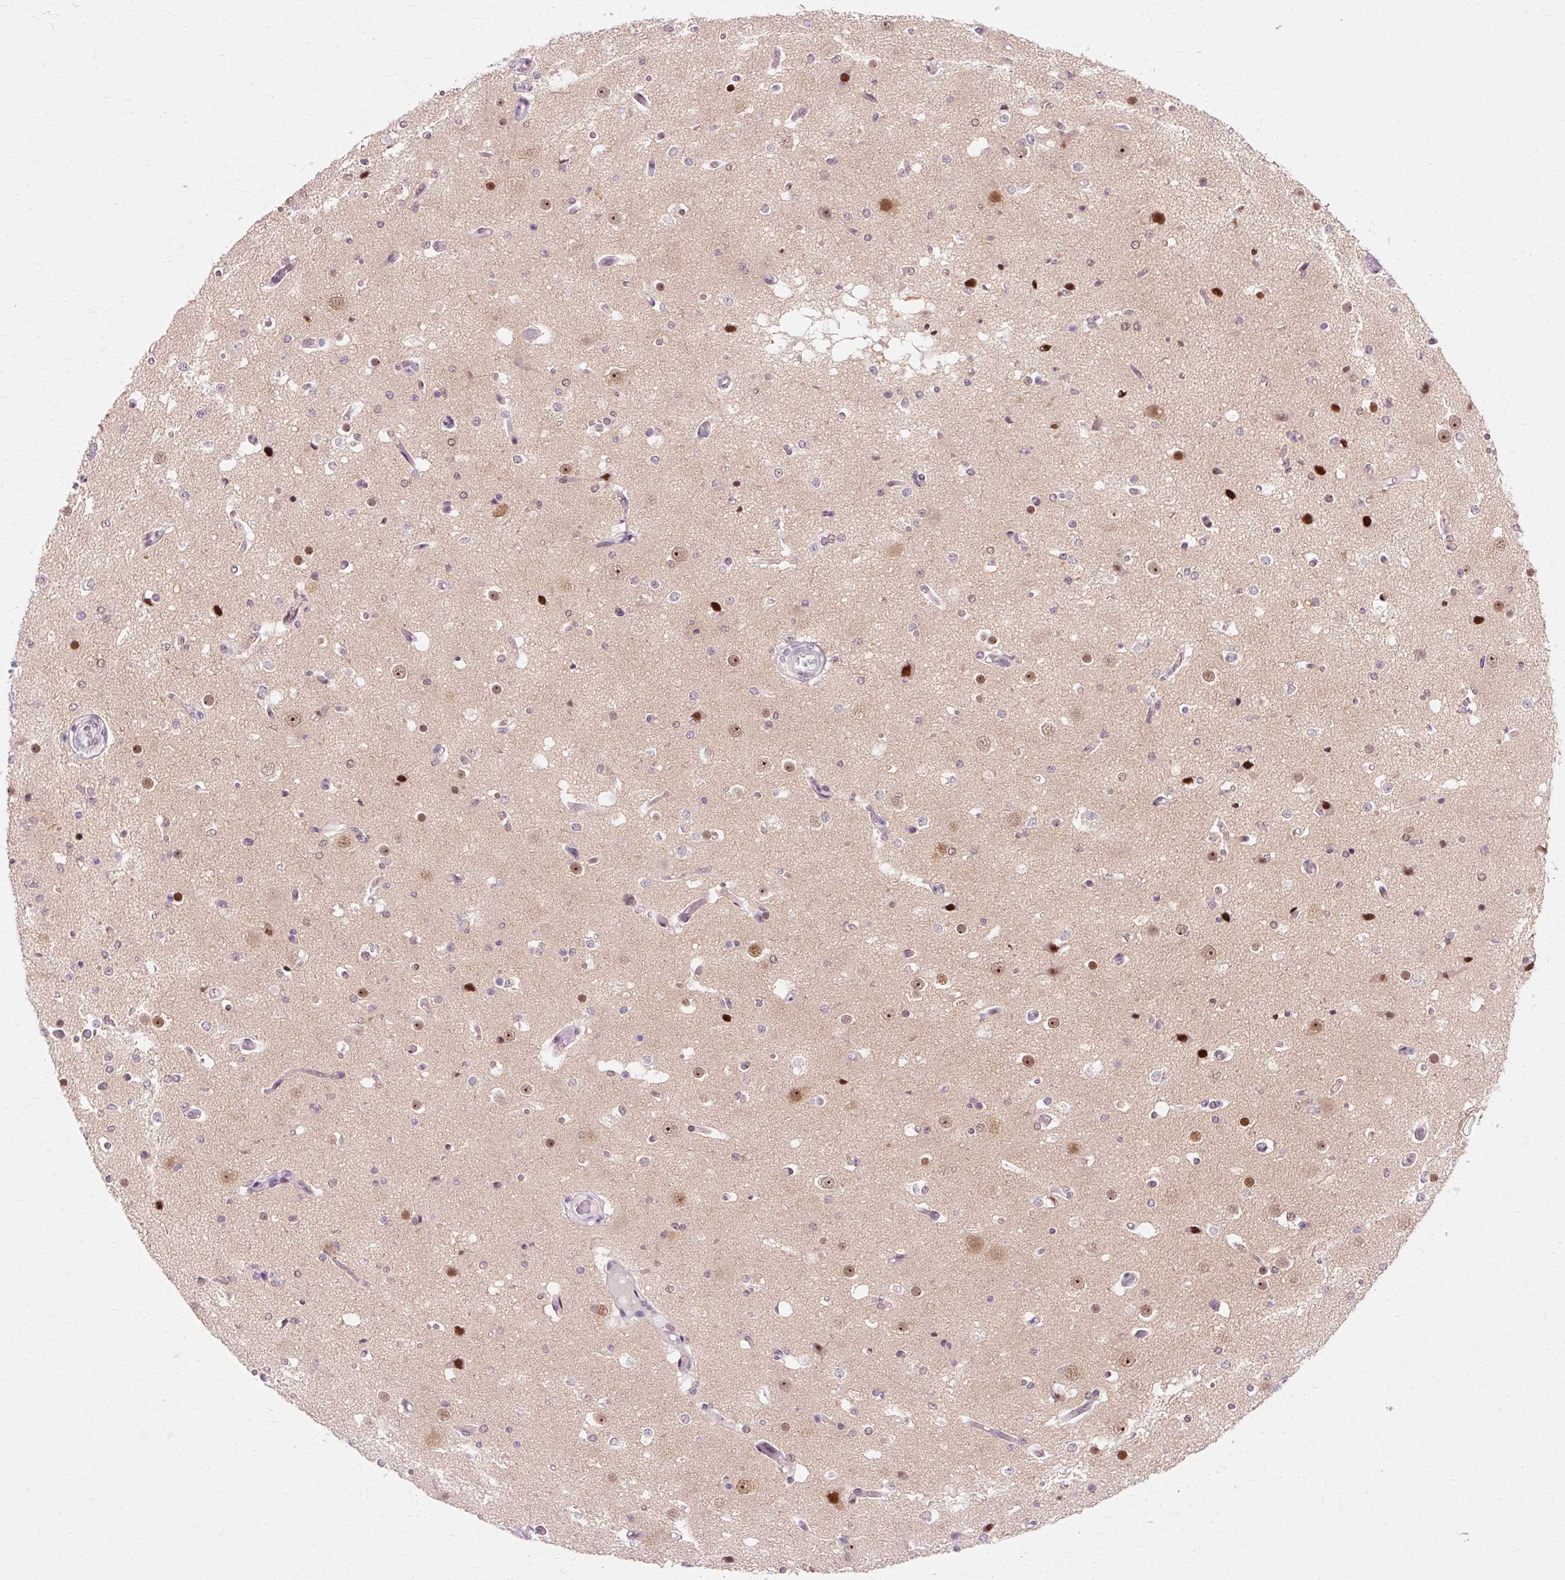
{"staining": {"intensity": "negative", "quantity": "none", "location": "none"}, "tissue": "cerebral cortex", "cell_type": "Endothelial cells", "image_type": "normal", "snomed": [{"axis": "morphology", "description": "Normal tissue, NOS"}, {"axis": "morphology", "description": "Inflammation, NOS"}, {"axis": "topography", "description": "Cerebral cortex"}], "caption": "A high-resolution histopathology image shows immunohistochemistry (IHC) staining of unremarkable cerebral cortex, which demonstrates no significant staining in endothelial cells.", "gene": "MACROD2", "patient": {"sex": "male", "age": 6}}